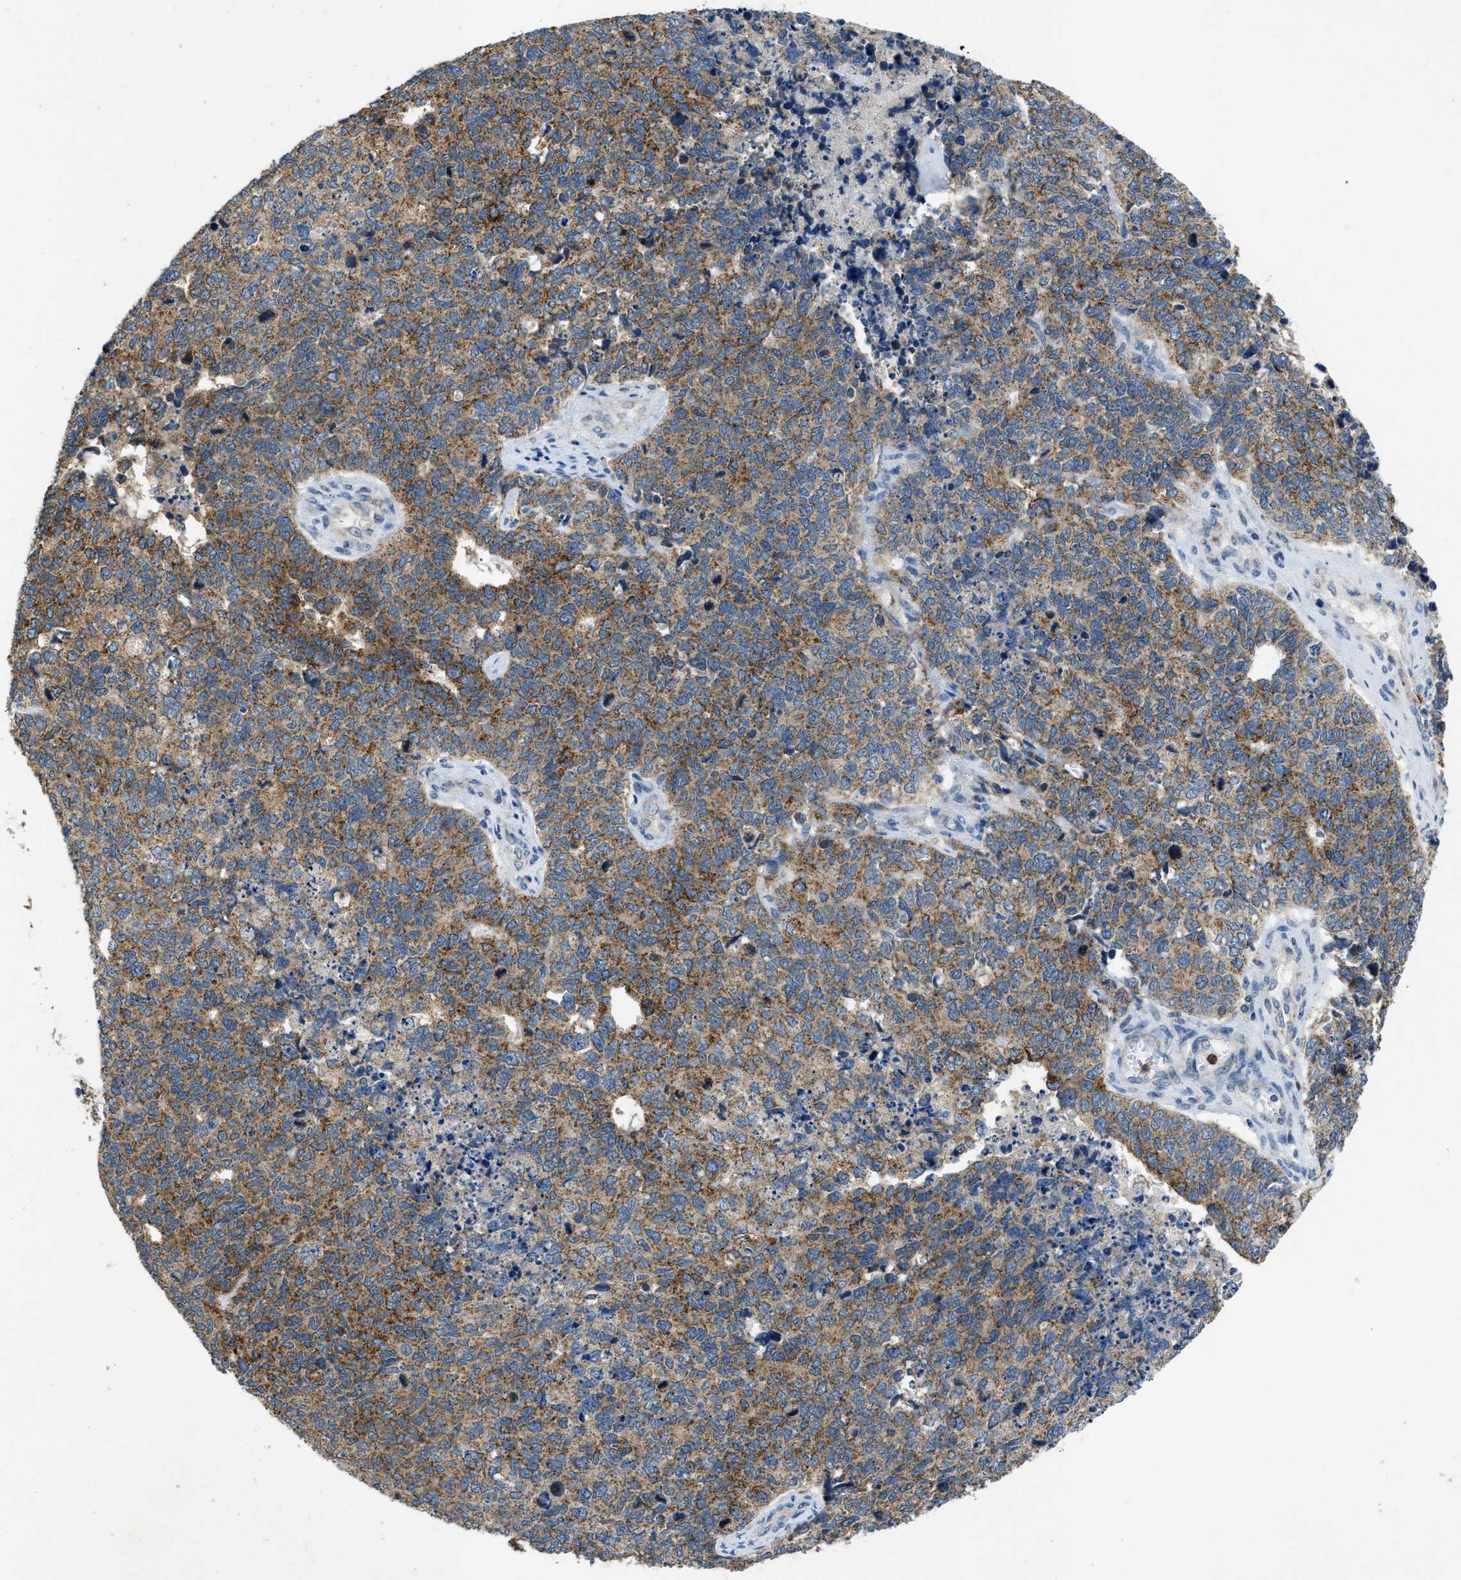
{"staining": {"intensity": "moderate", "quantity": ">75%", "location": "cytoplasmic/membranous"}, "tissue": "cervical cancer", "cell_type": "Tumor cells", "image_type": "cancer", "snomed": [{"axis": "morphology", "description": "Squamous cell carcinoma, NOS"}, {"axis": "topography", "description": "Cervix"}], "caption": "Brown immunohistochemical staining in human squamous cell carcinoma (cervical) exhibits moderate cytoplasmic/membranous positivity in approximately >75% of tumor cells.", "gene": "TOMM34", "patient": {"sex": "female", "age": 63}}